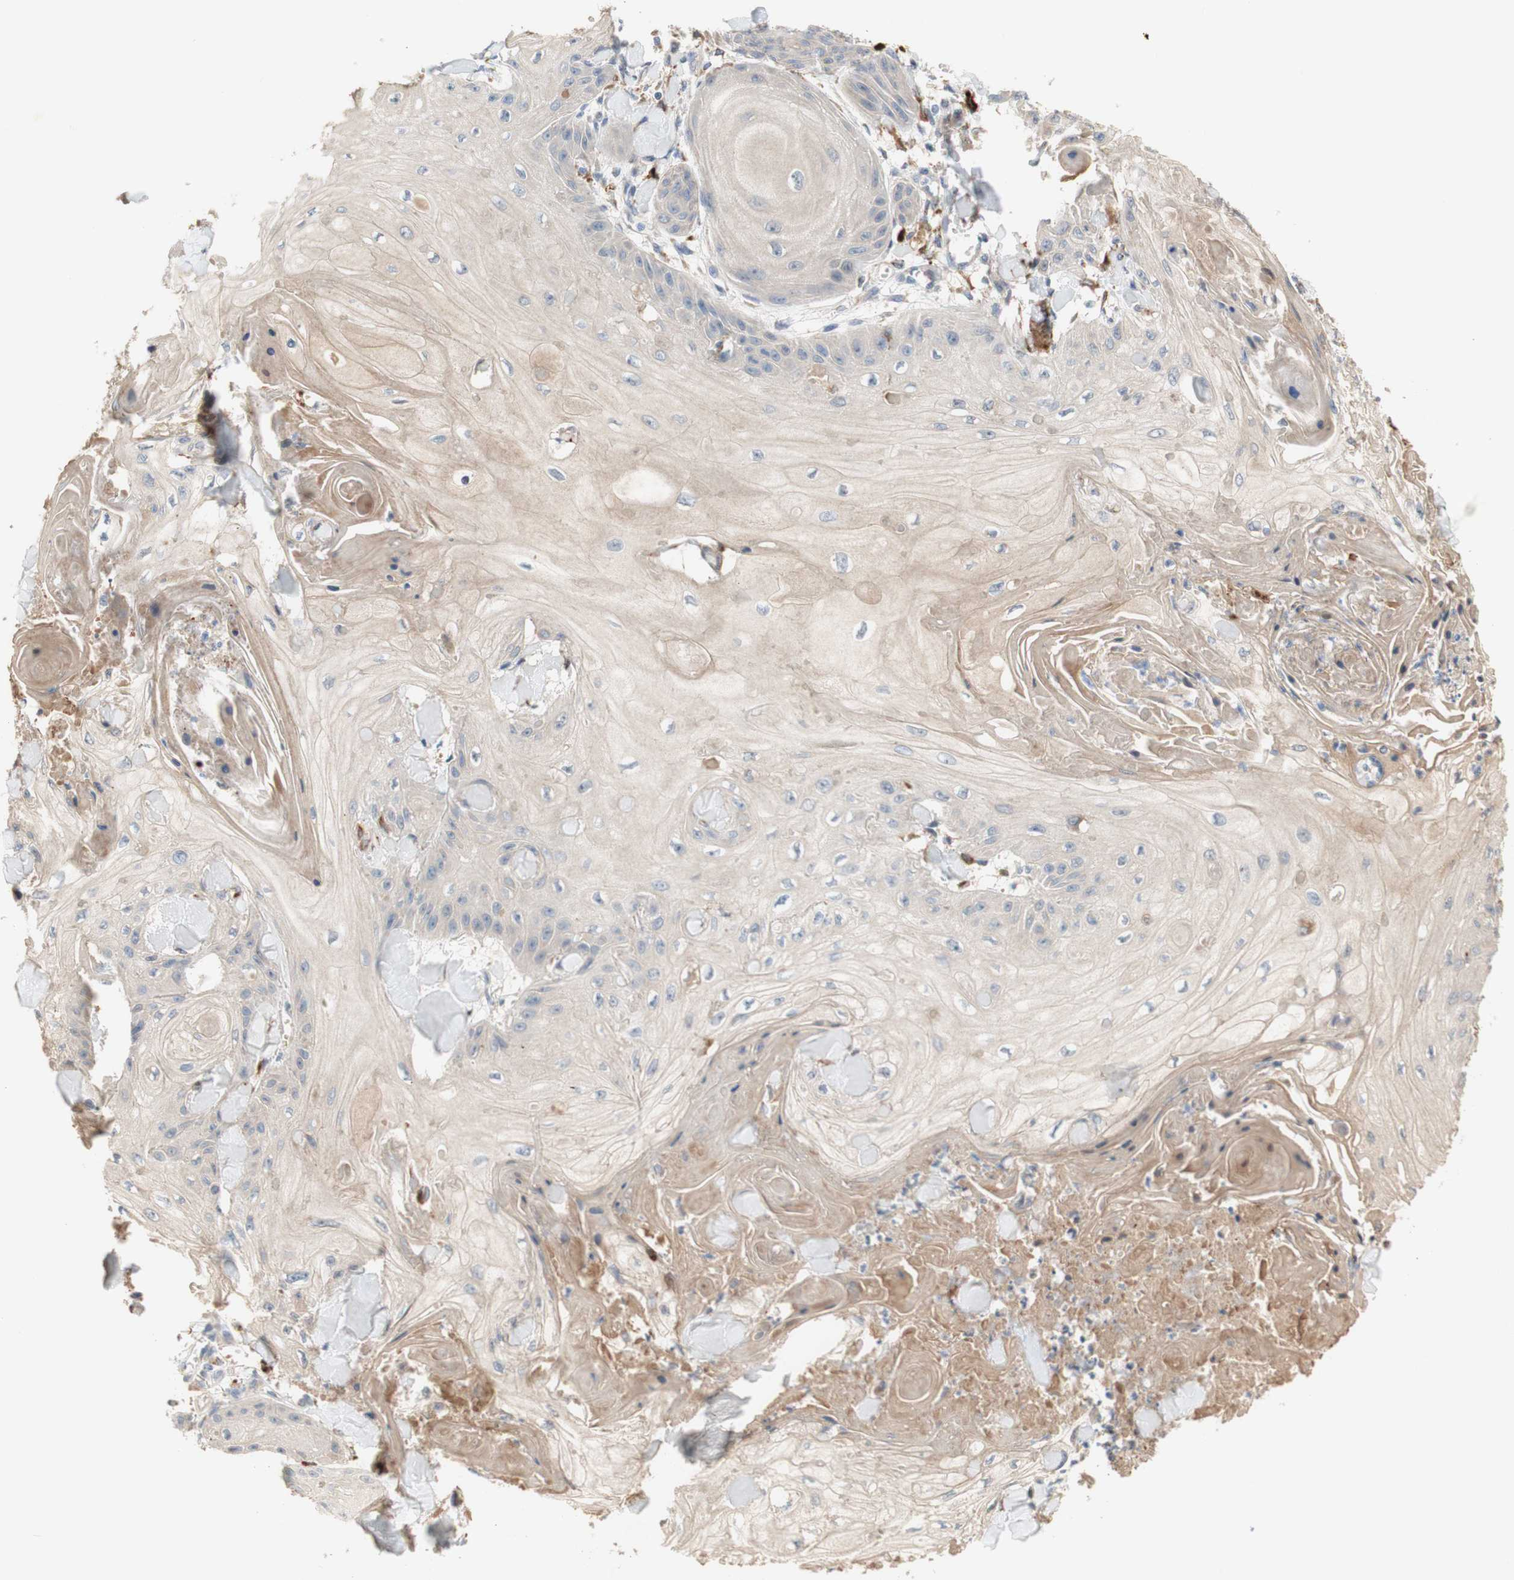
{"staining": {"intensity": "weak", "quantity": ">75%", "location": "cytoplasmic/membranous"}, "tissue": "skin cancer", "cell_type": "Tumor cells", "image_type": "cancer", "snomed": [{"axis": "morphology", "description": "Squamous cell carcinoma, NOS"}, {"axis": "topography", "description": "Skin"}], "caption": "Squamous cell carcinoma (skin) tissue demonstrates weak cytoplasmic/membranous positivity in approximately >75% of tumor cells, visualized by immunohistochemistry. (DAB = brown stain, brightfield microscopy at high magnification).", "gene": "PTPN21", "patient": {"sex": "male", "age": 74}}